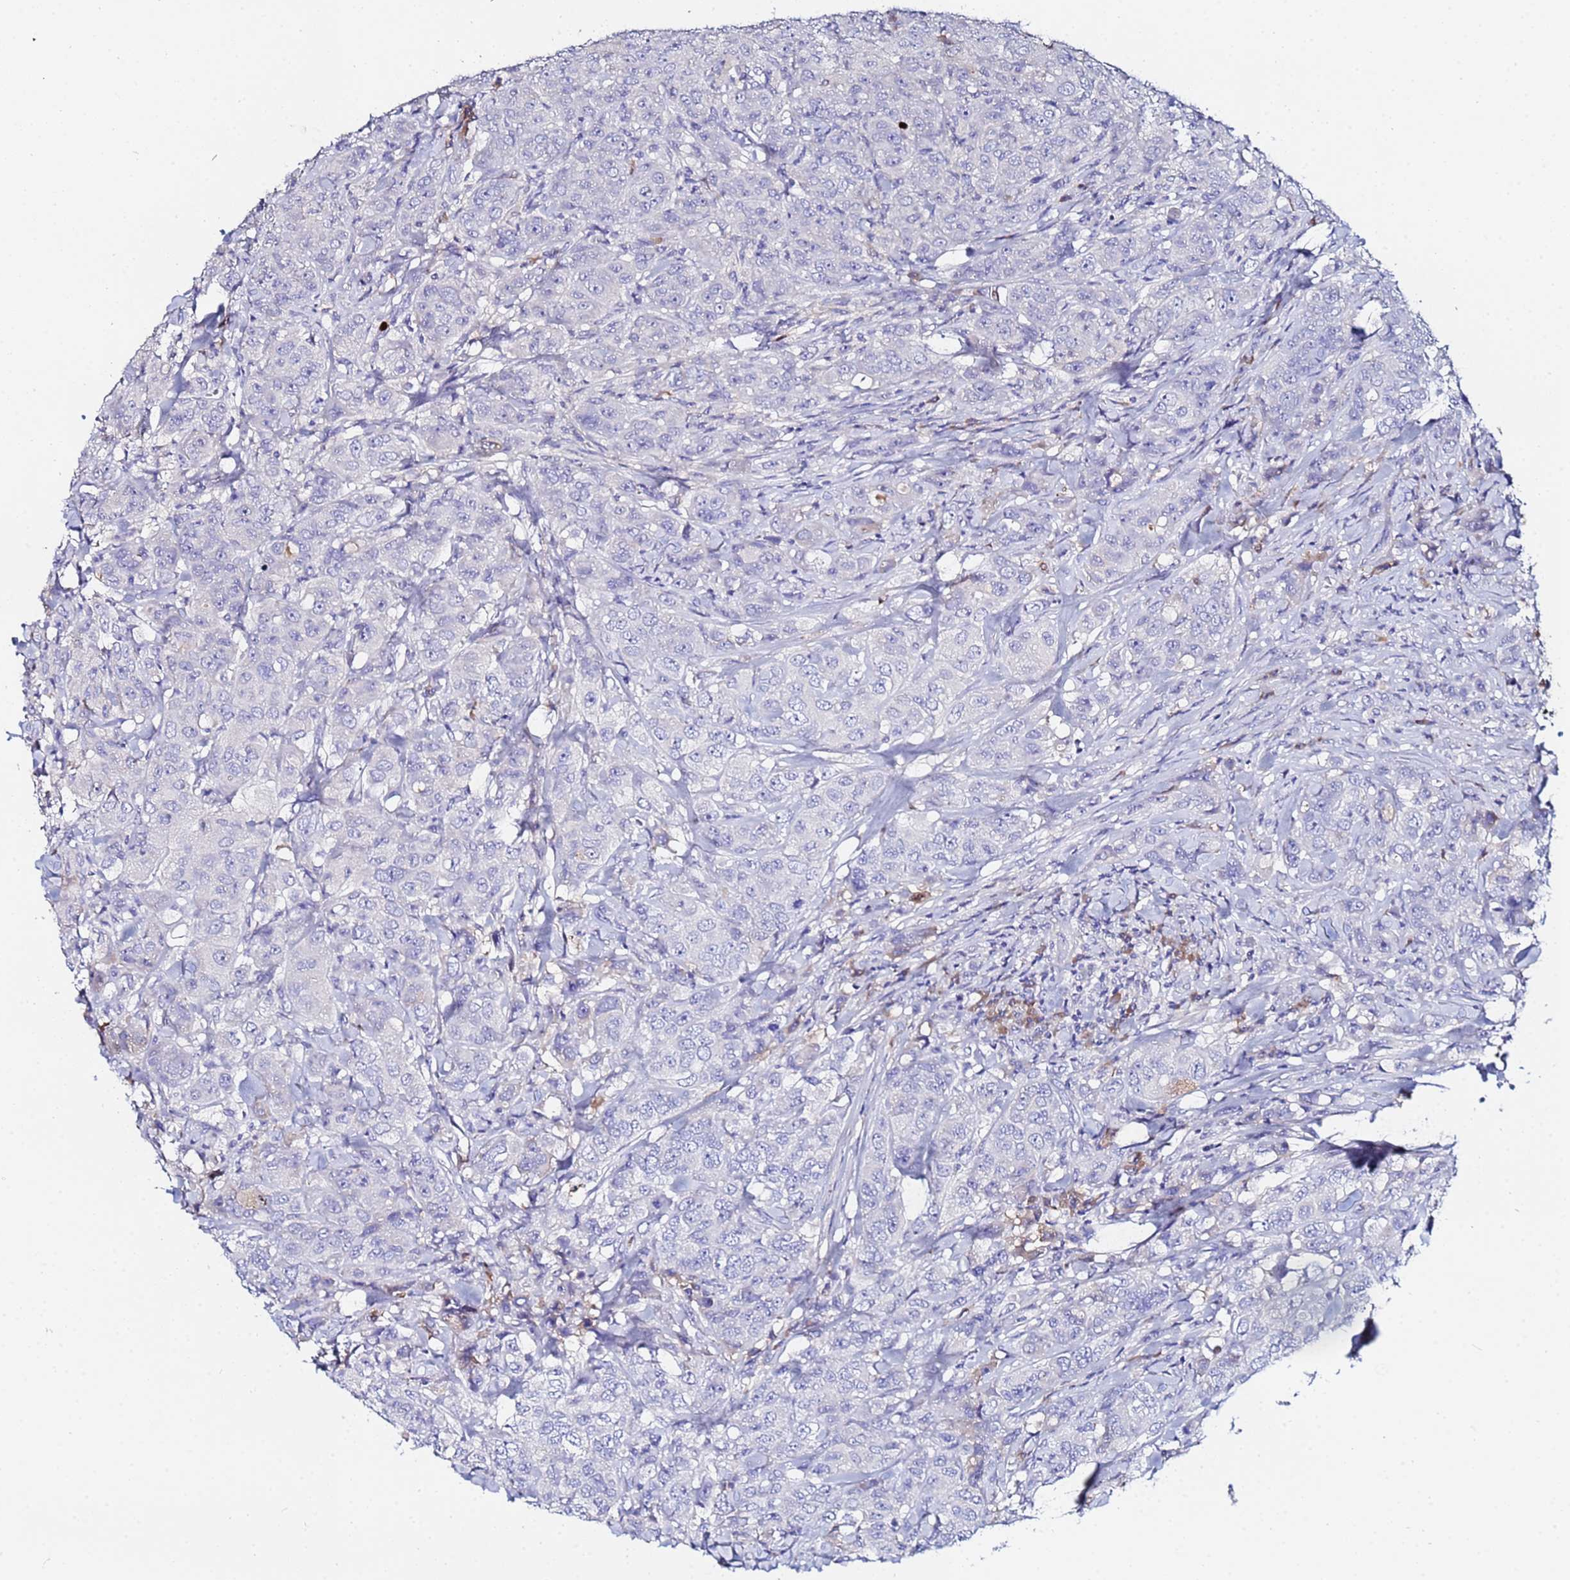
{"staining": {"intensity": "negative", "quantity": "none", "location": "none"}, "tissue": "breast cancer", "cell_type": "Tumor cells", "image_type": "cancer", "snomed": [{"axis": "morphology", "description": "Duct carcinoma"}, {"axis": "topography", "description": "Breast"}], "caption": "Histopathology image shows no protein staining in tumor cells of breast cancer (intraductal carcinoma) tissue.", "gene": "TUBAL3", "patient": {"sex": "female", "age": 43}}